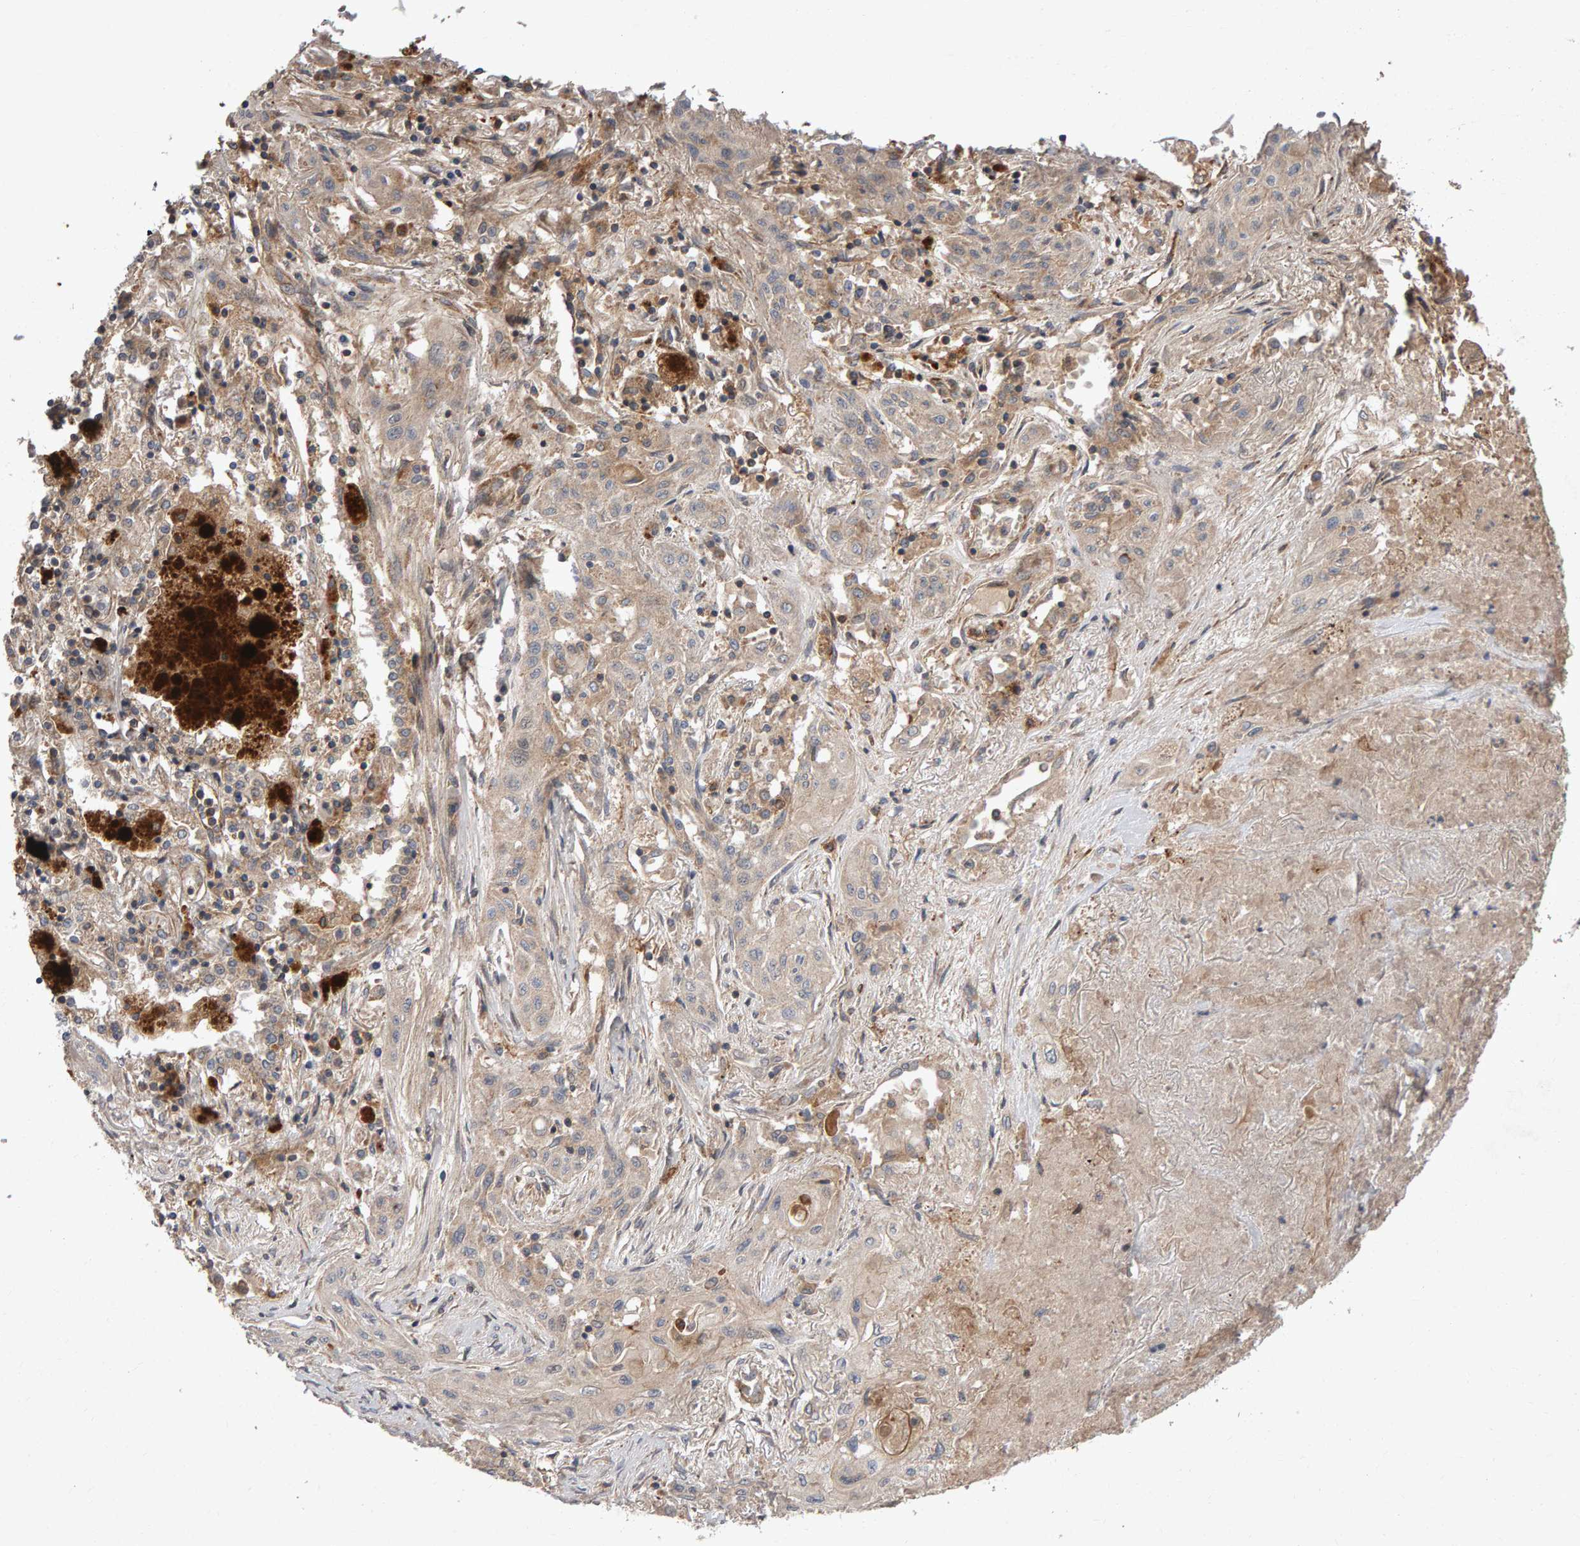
{"staining": {"intensity": "weak", "quantity": ">75%", "location": "cytoplasmic/membranous"}, "tissue": "lung cancer", "cell_type": "Tumor cells", "image_type": "cancer", "snomed": [{"axis": "morphology", "description": "Squamous cell carcinoma, NOS"}, {"axis": "topography", "description": "Lung"}], "caption": "An image showing weak cytoplasmic/membranous expression in about >75% of tumor cells in squamous cell carcinoma (lung), as visualized by brown immunohistochemical staining.", "gene": "PGS1", "patient": {"sex": "female", "age": 47}}